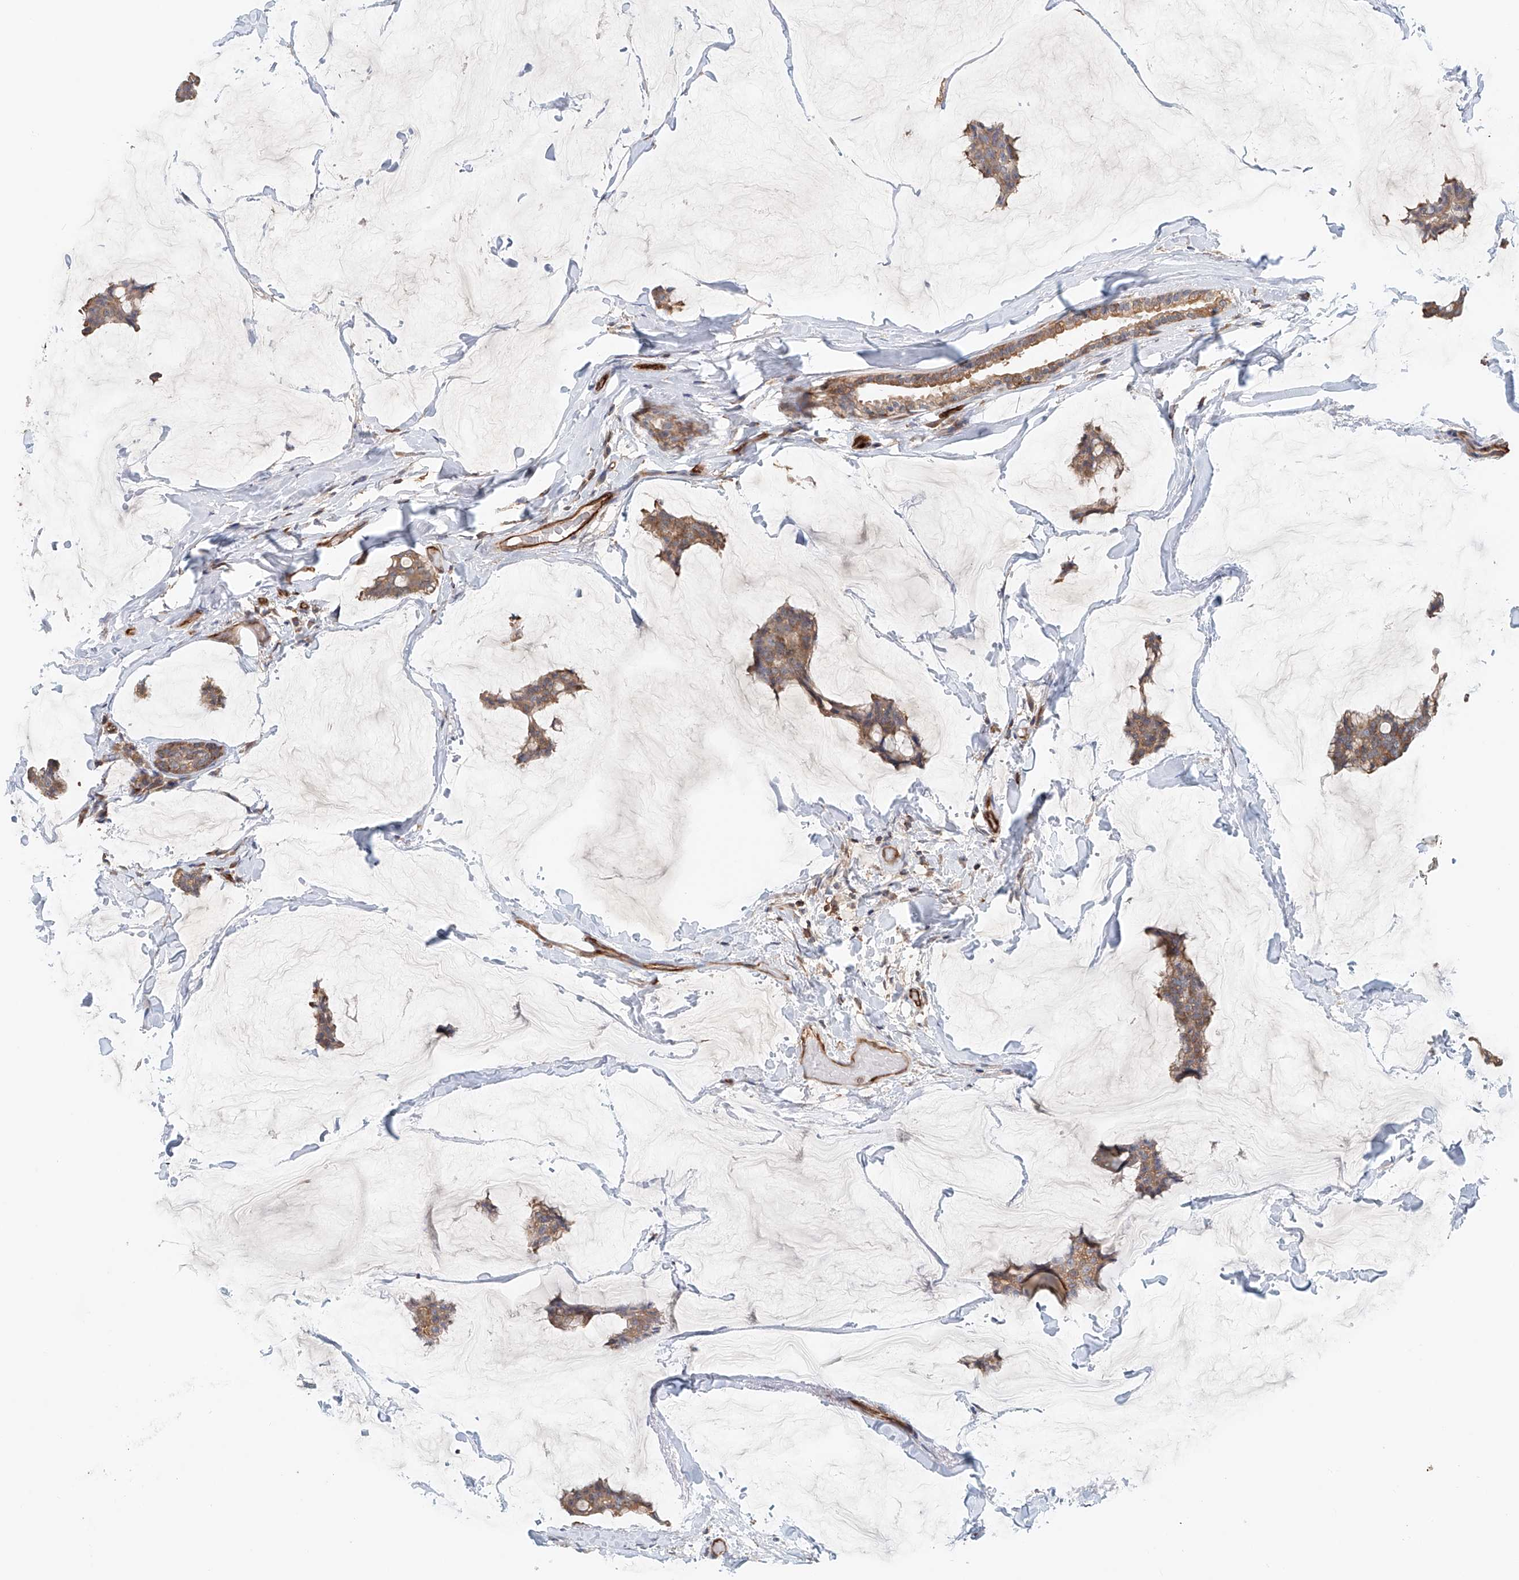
{"staining": {"intensity": "moderate", "quantity": ">75%", "location": "cytoplasmic/membranous"}, "tissue": "breast cancer", "cell_type": "Tumor cells", "image_type": "cancer", "snomed": [{"axis": "morphology", "description": "Duct carcinoma"}, {"axis": "topography", "description": "Breast"}], "caption": "Tumor cells reveal moderate cytoplasmic/membranous expression in approximately >75% of cells in breast infiltrating ductal carcinoma.", "gene": "FRYL", "patient": {"sex": "female", "age": 93}}